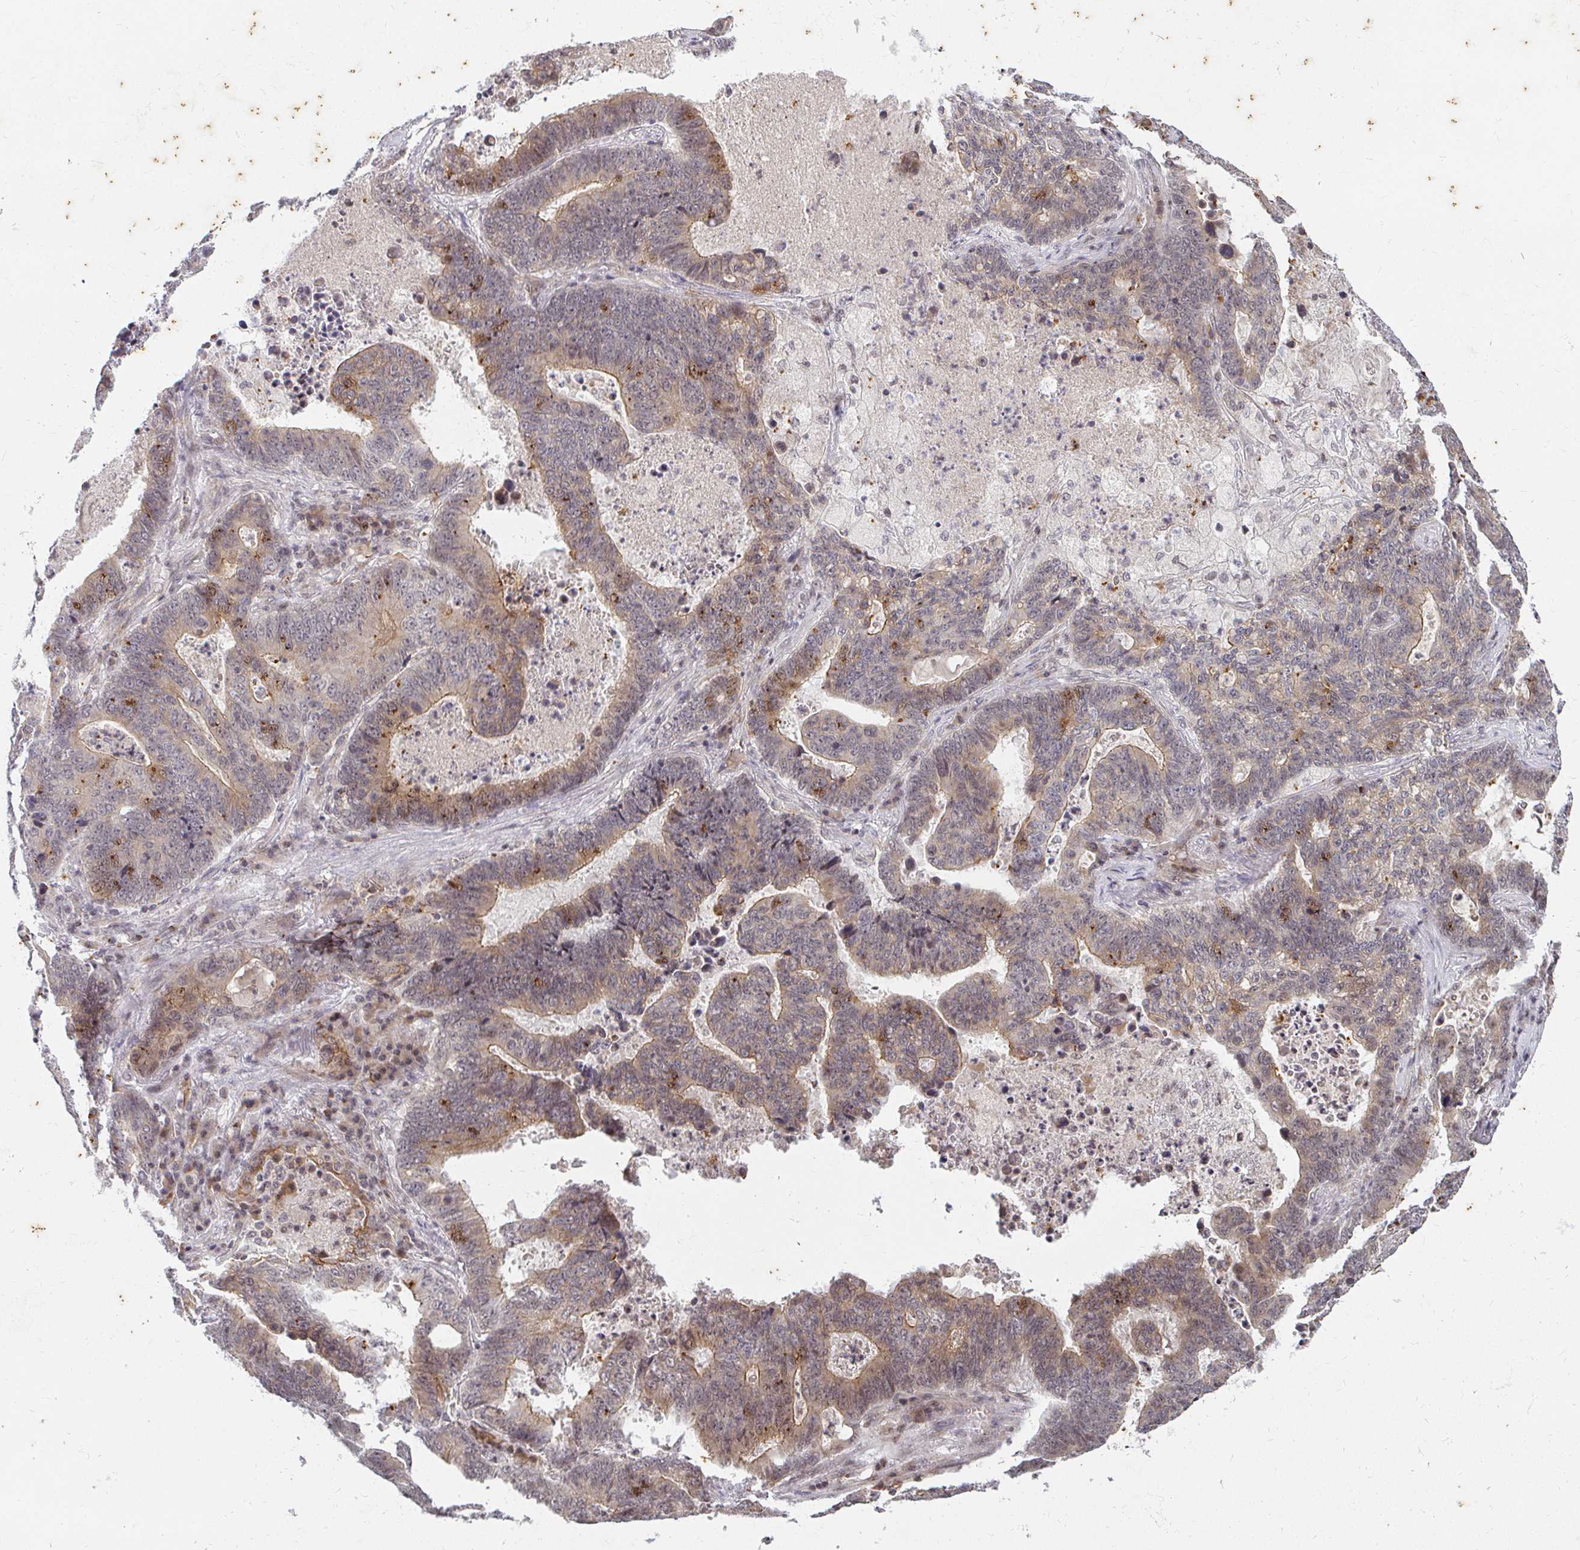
{"staining": {"intensity": "weak", "quantity": "25%-75%", "location": "cytoplasmic/membranous"}, "tissue": "lung cancer", "cell_type": "Tumor cells", "image_type": "cancer", "snomed": [{"axis": "morphology", "description": "Aneuploidy"}, {"axis": "morphology", "description": "Adenocarcinoma, NOS"}, {"axis": "morphology", "description": "Adenocarcinoma primary or metastatic"}, {"axis": "topography", "description": "Lung"}], "caption": "Lung cancer tissue shows weak cytoplasmic/membranous expression in about 25%-75% of tumor cells, visualized by immunohistochemistry.", "gene": "ANK3", "patient": {"sex": "female", "age": 75}}